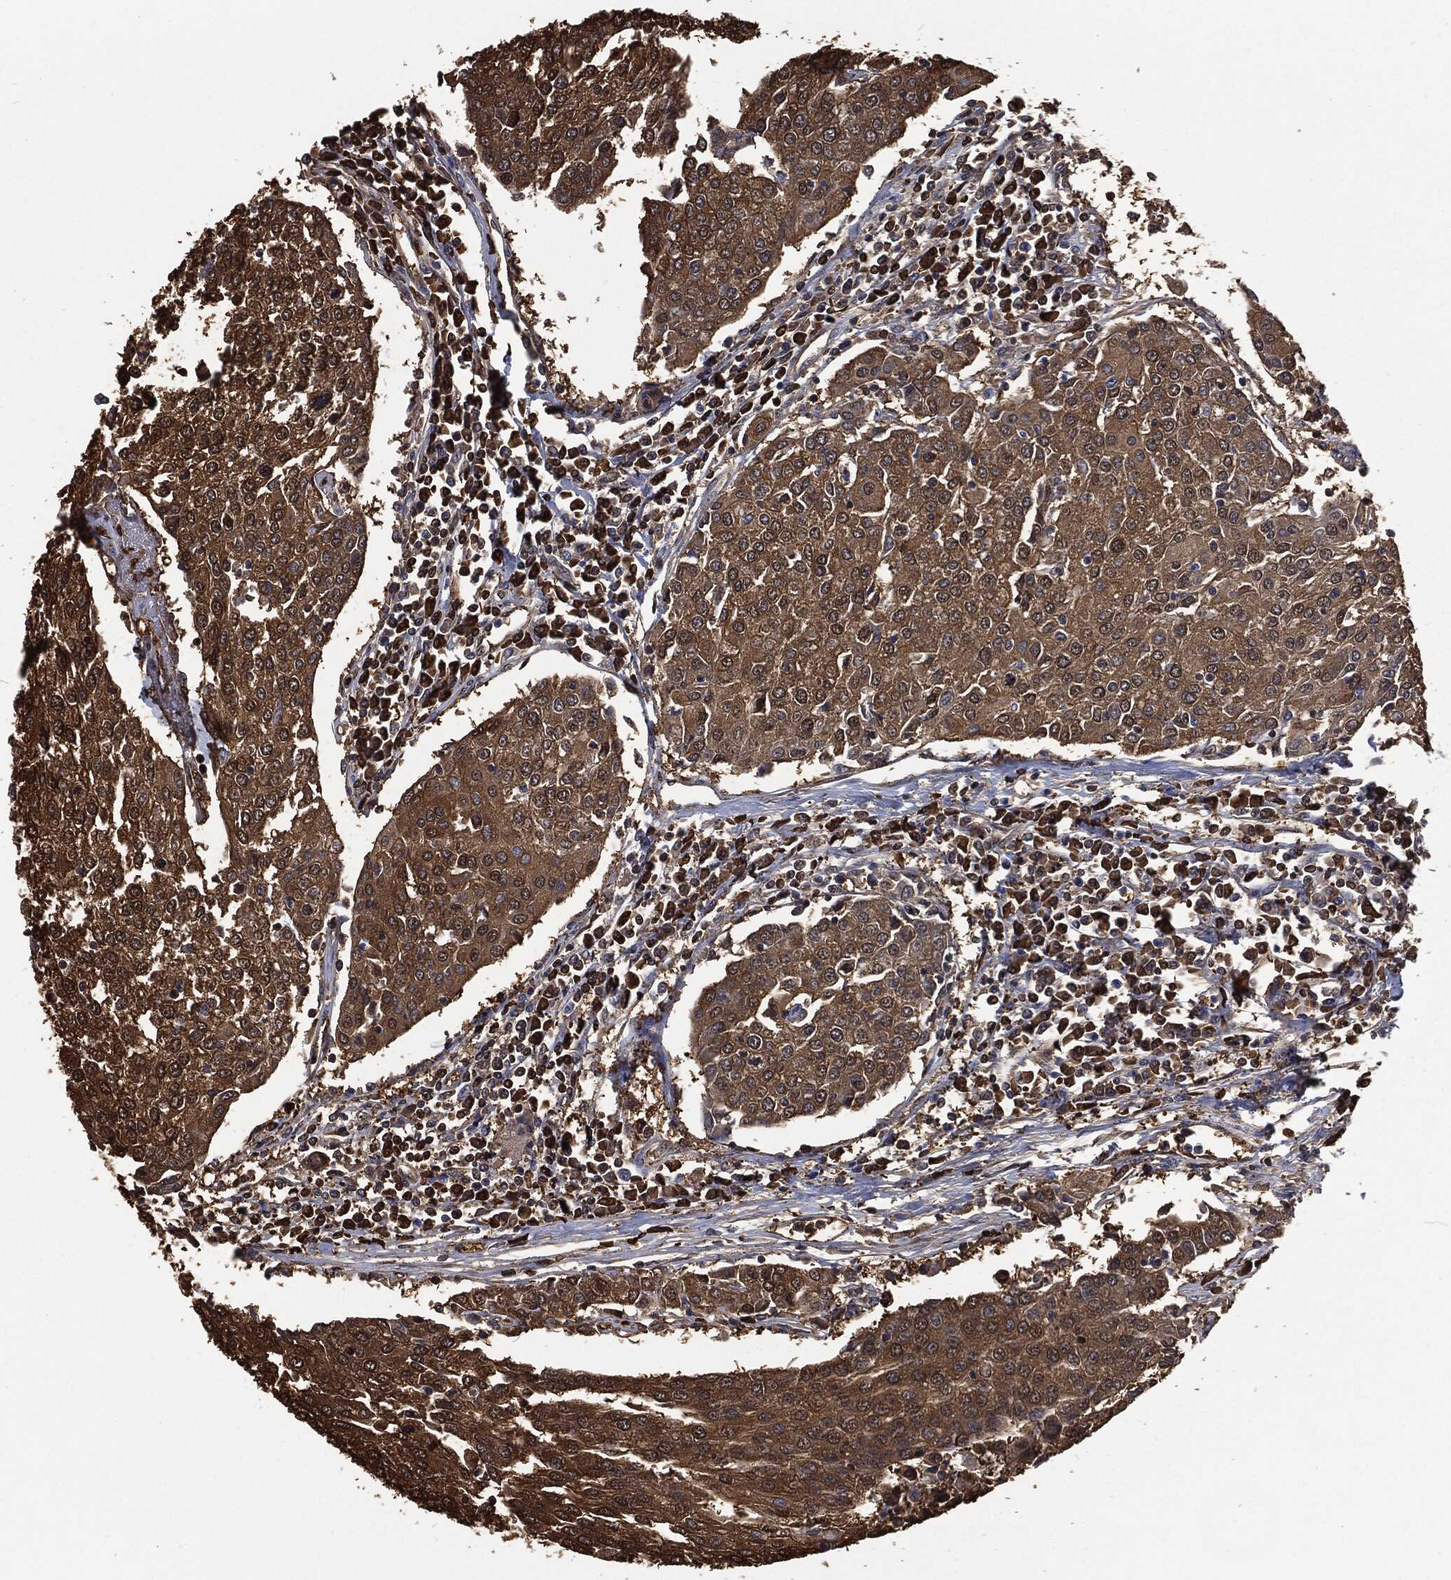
{"staining": {"intensity": "strong", "quantity": "25%-75%", "location": "cytoplasmic/membranous"}, "tissue": "urothelial cancer", "cell_type": "Tumor cells", "image_type": "cancer", "snomed": [{"axis": "morphology", "description": "Urothelial carcinoma, High grade"}, {"axis": "topography", "description": "Urinary bladder"}], "caption": "Urothelial cancer stained with IHC shows strong cytoplasmic/membranous expression in approximately 25%-75% of tumor cells.", "gene": "PRDX4", "patient": {"sex": "female", "age": 85}}